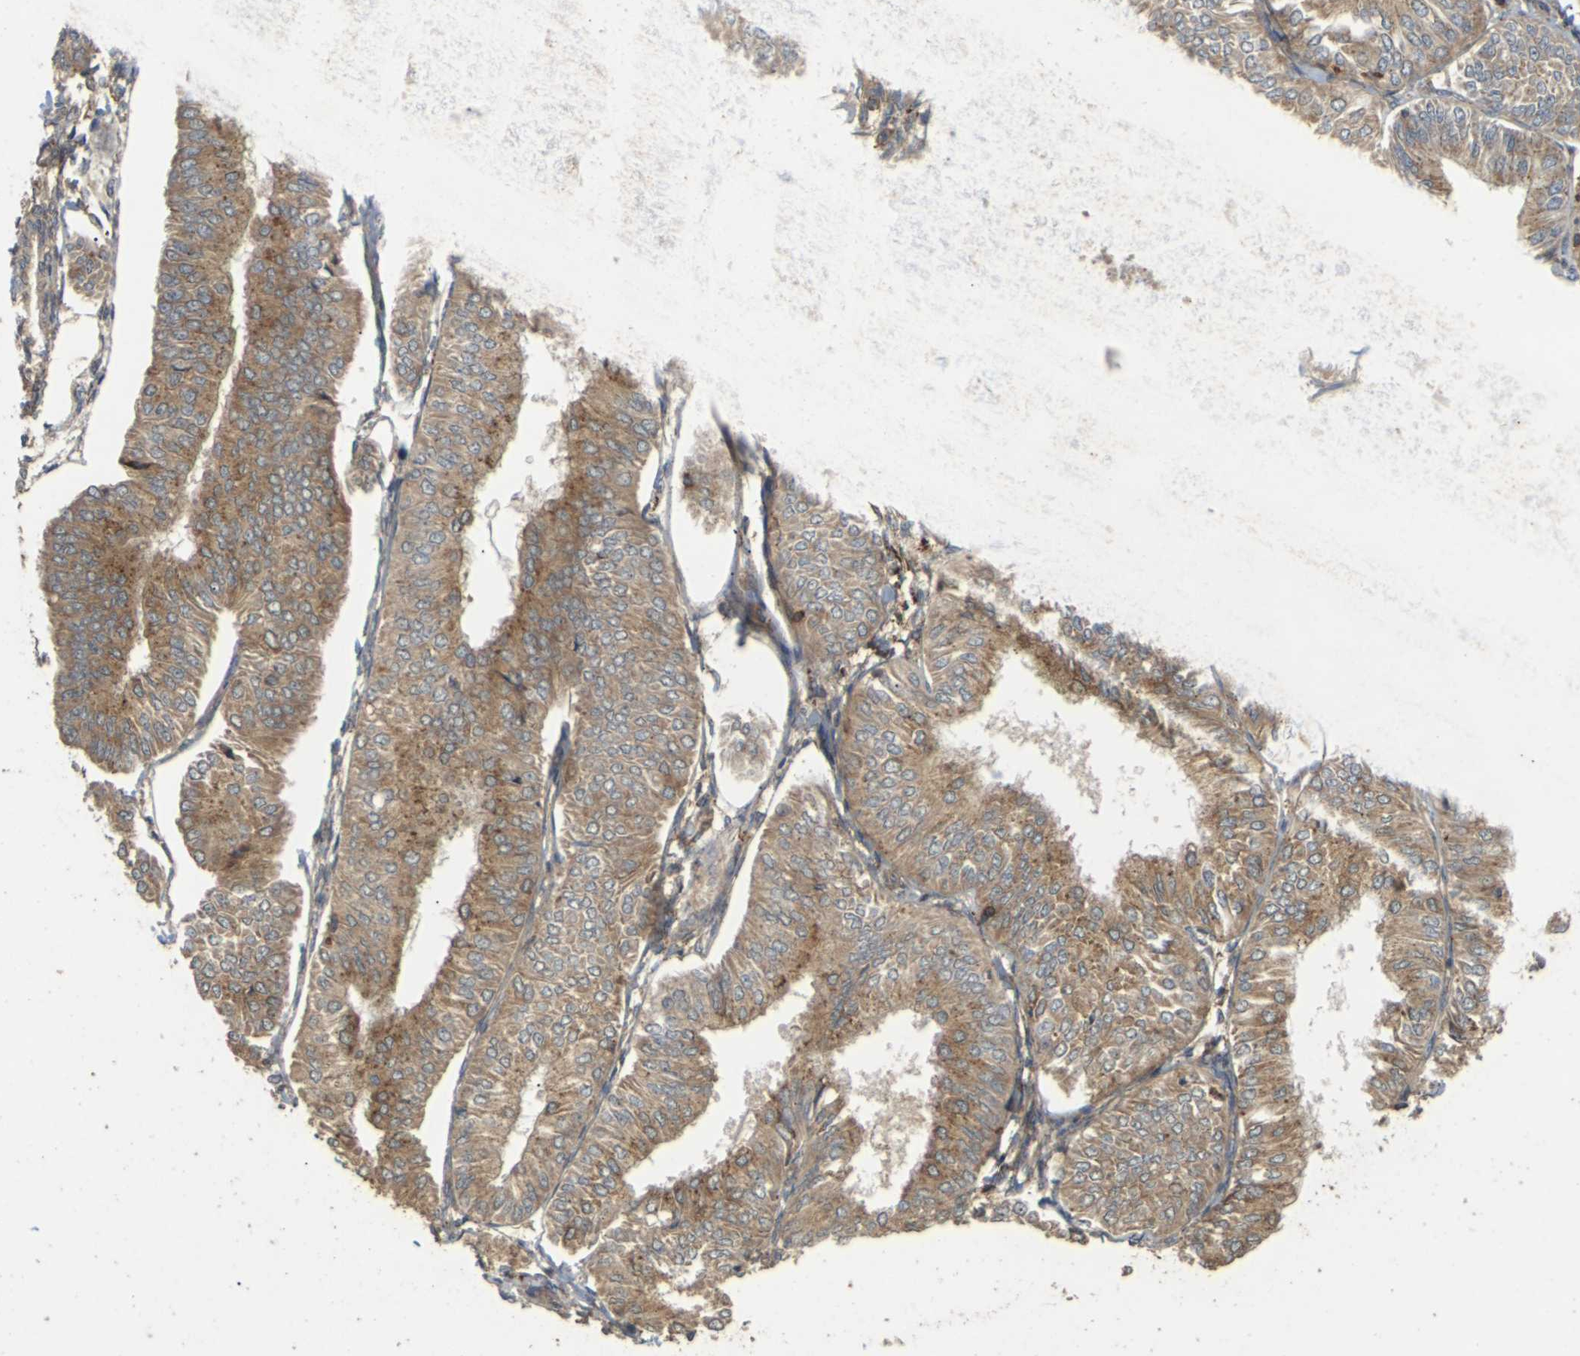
{"staining": {"intensity": "moderate", "quantity": ">75%", "location": "cytoplasmic/membranous"}, "tissue": "endometrial cancer", "cell_type": "Tumor cells", "image_type": "cancer", "snomed": [{"axis": "morphology", "description": "Adenocarcinoma, NOS"}, {"axis": "topography", "description": "Endometrium"}], "caption": "About >75% of tumor cells in endometrial cancer (adenocarcinoma) show moderate cytoplasmic/membranous protein expression as visualized by brown immunohistochemical staining.", "gene": "KSR1", "patient": {"sex": "female", "age": 58}}